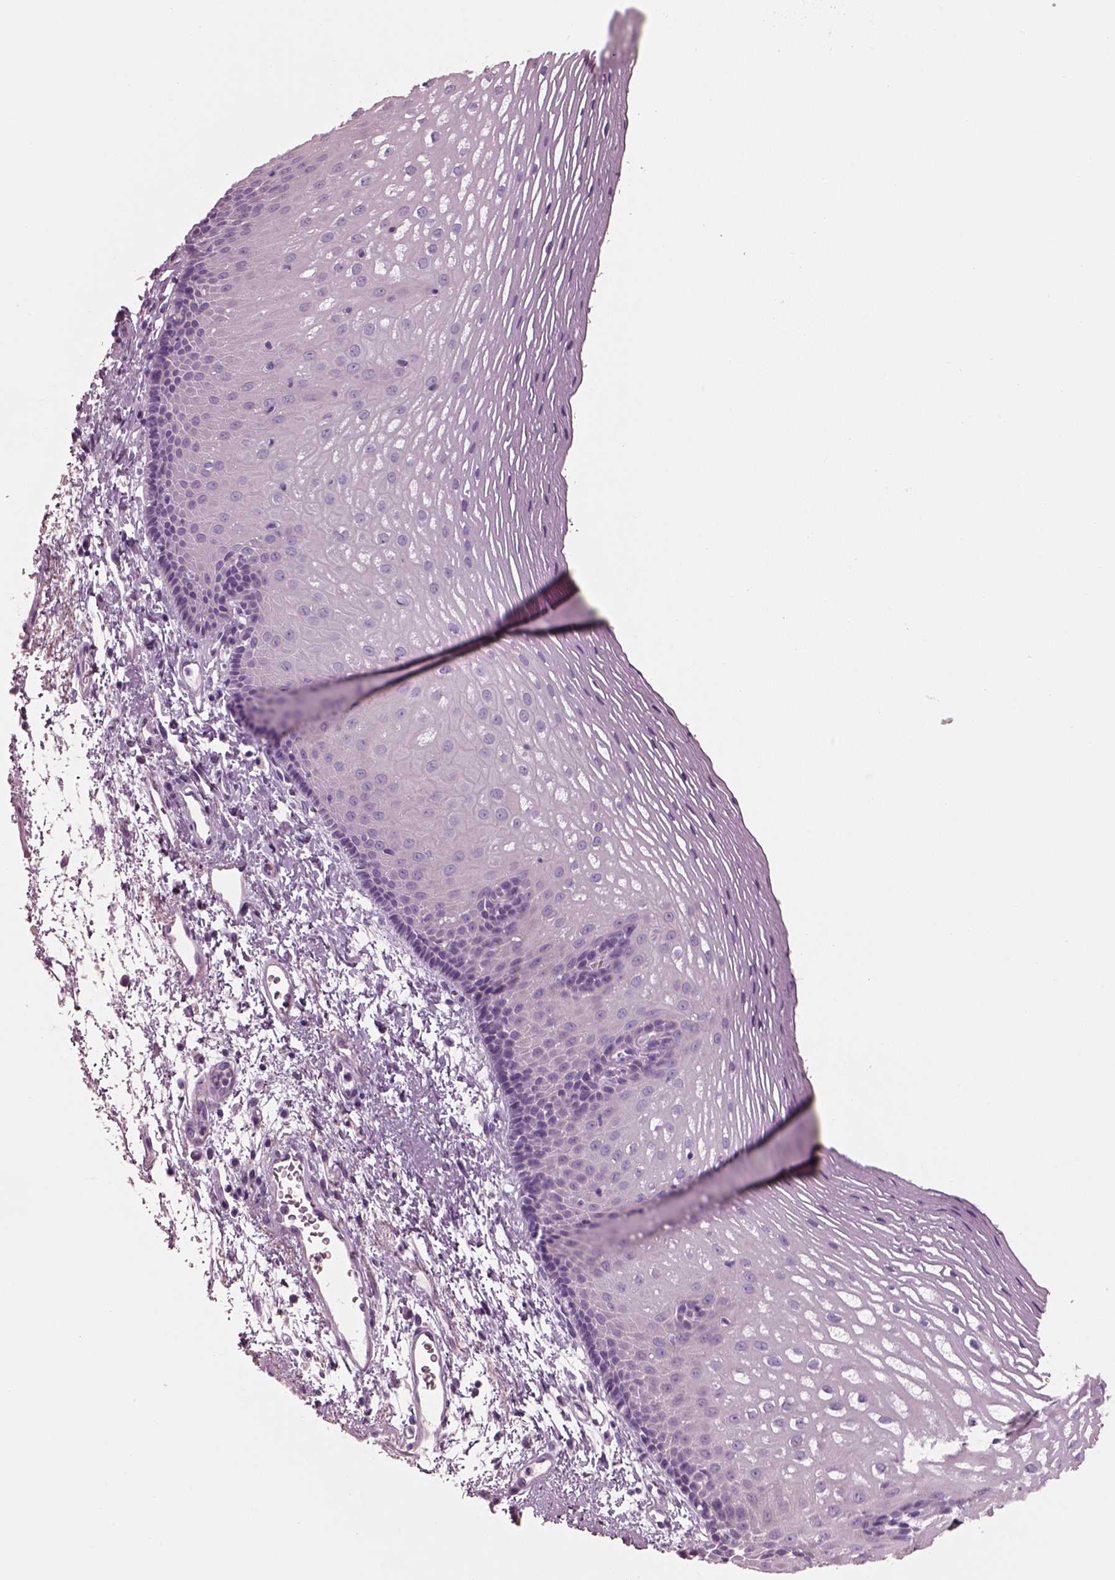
{"staining": {"intensity": "negative", "quantity": "none", "location": "none"}, "tissue": "esophagus", "cell_type": "Squamous epithelial cells", "image_type": "normal", "snomed": [{"axis": "morphology", "description": "Normal tissue, NOS"}, {"axis": "topography", "description": "Esophagus"}], "caption": "Image shows no significant protein positivity in squamous epithelial cells of normal esophagus. Nuclei are stained in blue.", "gene": "PNOC", "patient": {"sex": "male", "age": 76}}